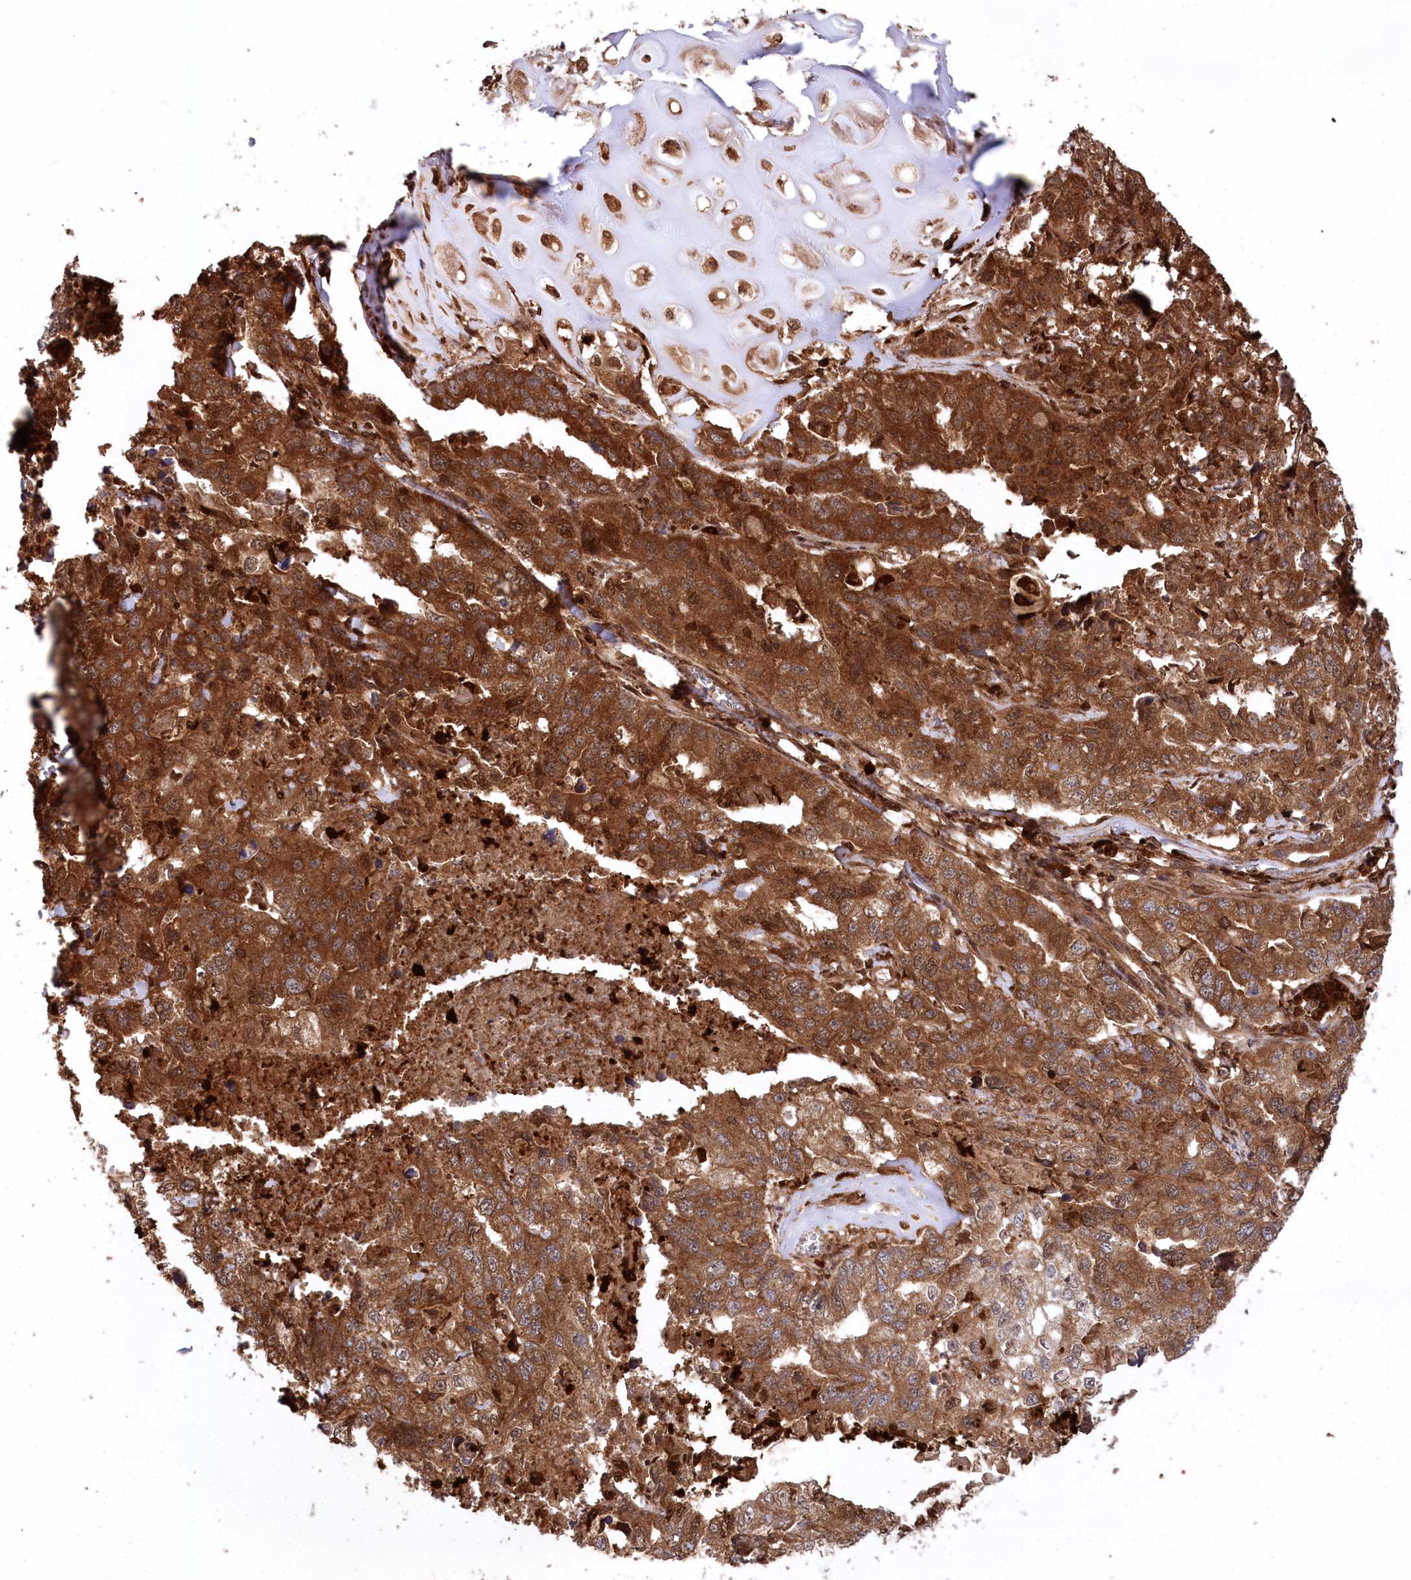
{"staining": {"intensity": "strong", "quantity": ">75%", "location": "cytoplasmic/membranous"}, "tissue": "lung cancer", "cell_type": "Tumor cells", "image_type": "cancer", "snomed": [{"axis": "morphology", "description": "Adenocarcinoma, NOS"}, {"axis": "topography", "description": "Lung"}], "caption": "Immunohistochemistry (IHC) (DAB (3,3'-diaminobenzidine)) staining of lung adenocarcinoma demonstrates strong cytoplasmic/membranous protein staining in about >75% of tumor cells.", "gene": "LSG1", "patient": {"sex": "female", "age": 51}}